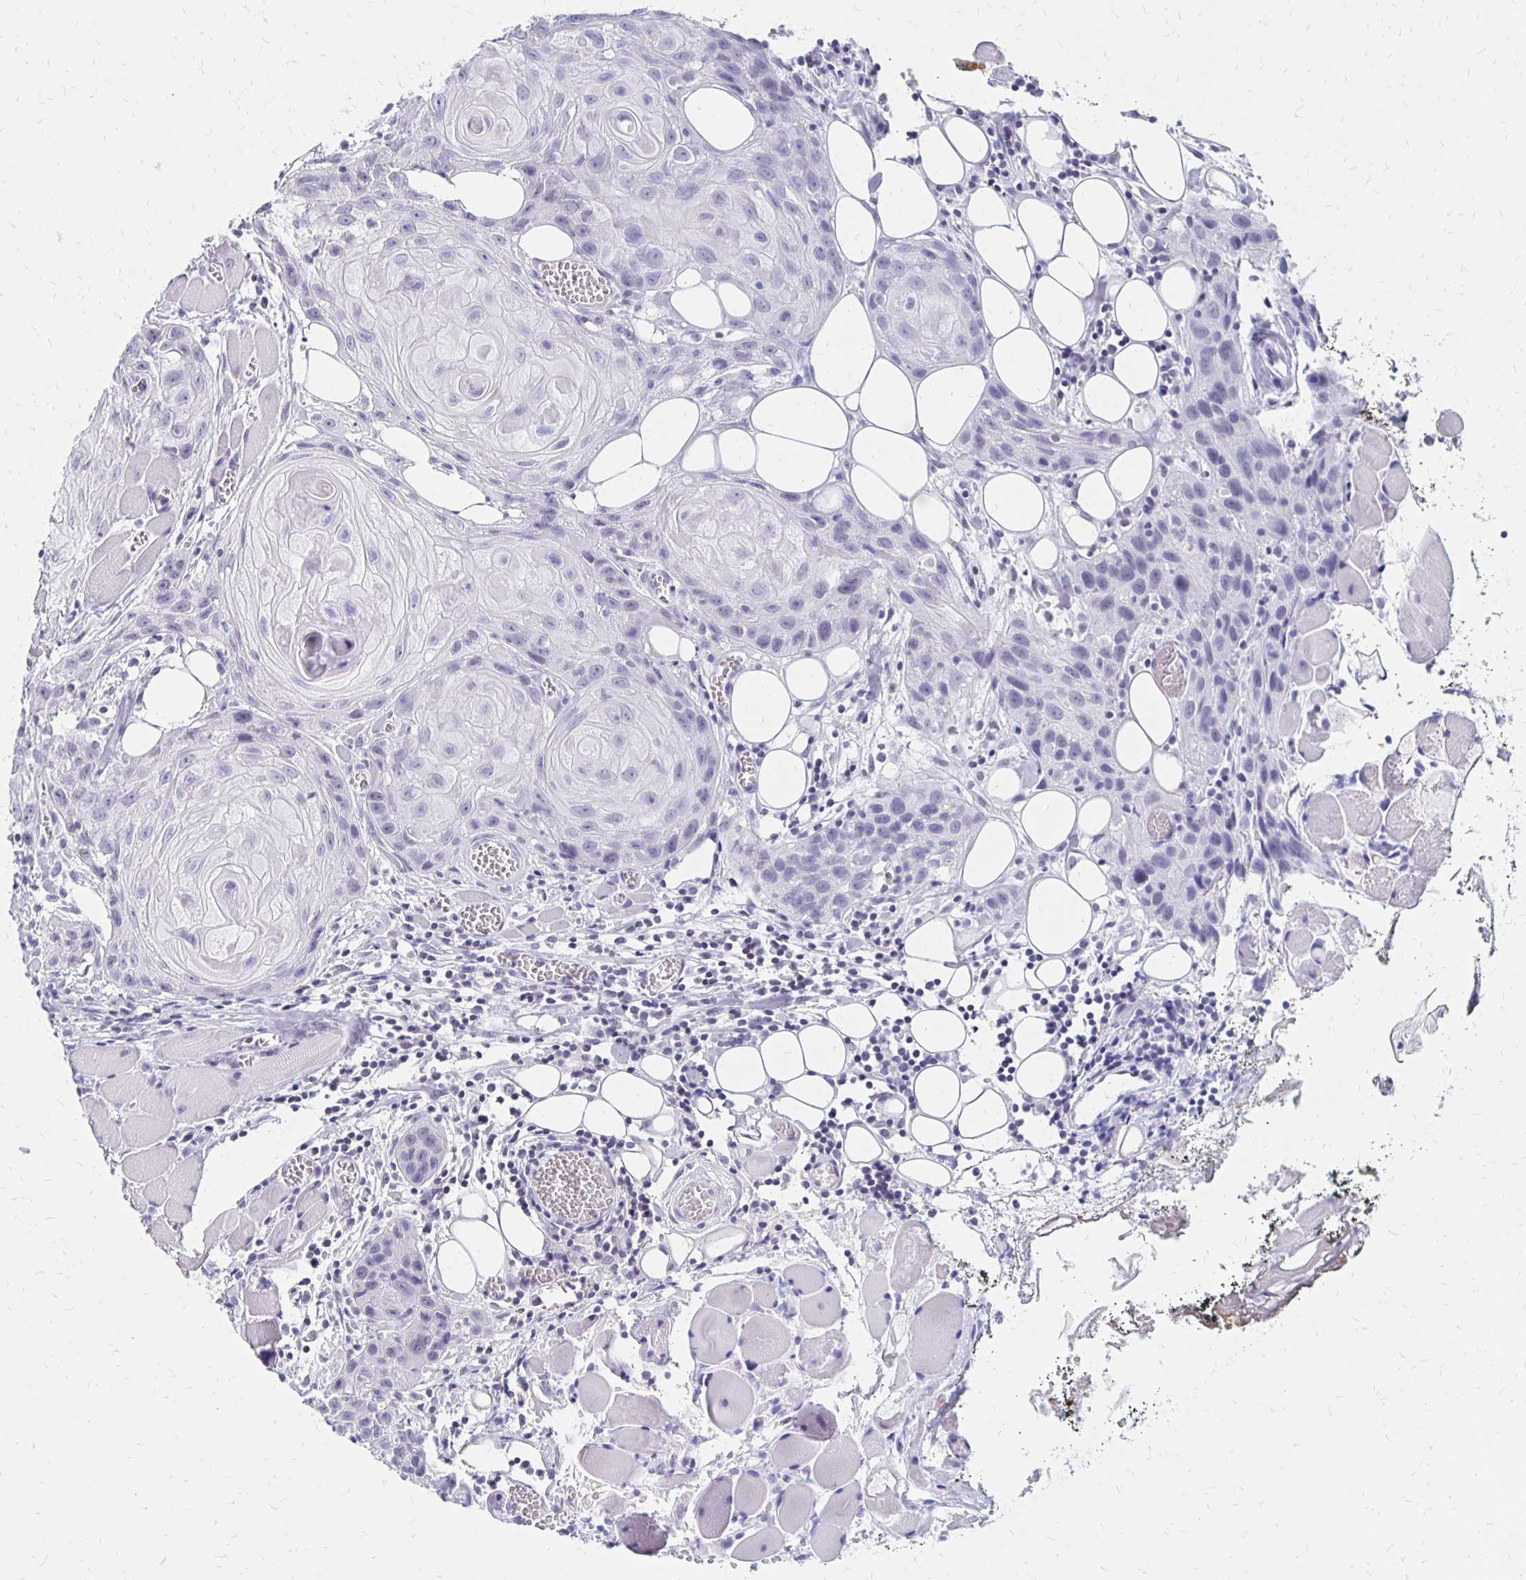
{"staining": {"intensity": "negative", "quantity": "none", "location": "none"}, "tissue": "head and neck cancer", "cell_type": "Tumor cells", "image_type": "cancer", "snomed": [{"axis": "morphology", "description": "Squamous cell carcinoma, NOS"}, {"axis": "topography", "description": "Oral tissue"}, {"axis": "topography", "description": "Head-Neck"}], "caption": "Tumor cells show no significant positivity in squamous cell carcinoma (head and neck).", "gene": "SYT2", "patient": {"sex": "male", "age": 58}}